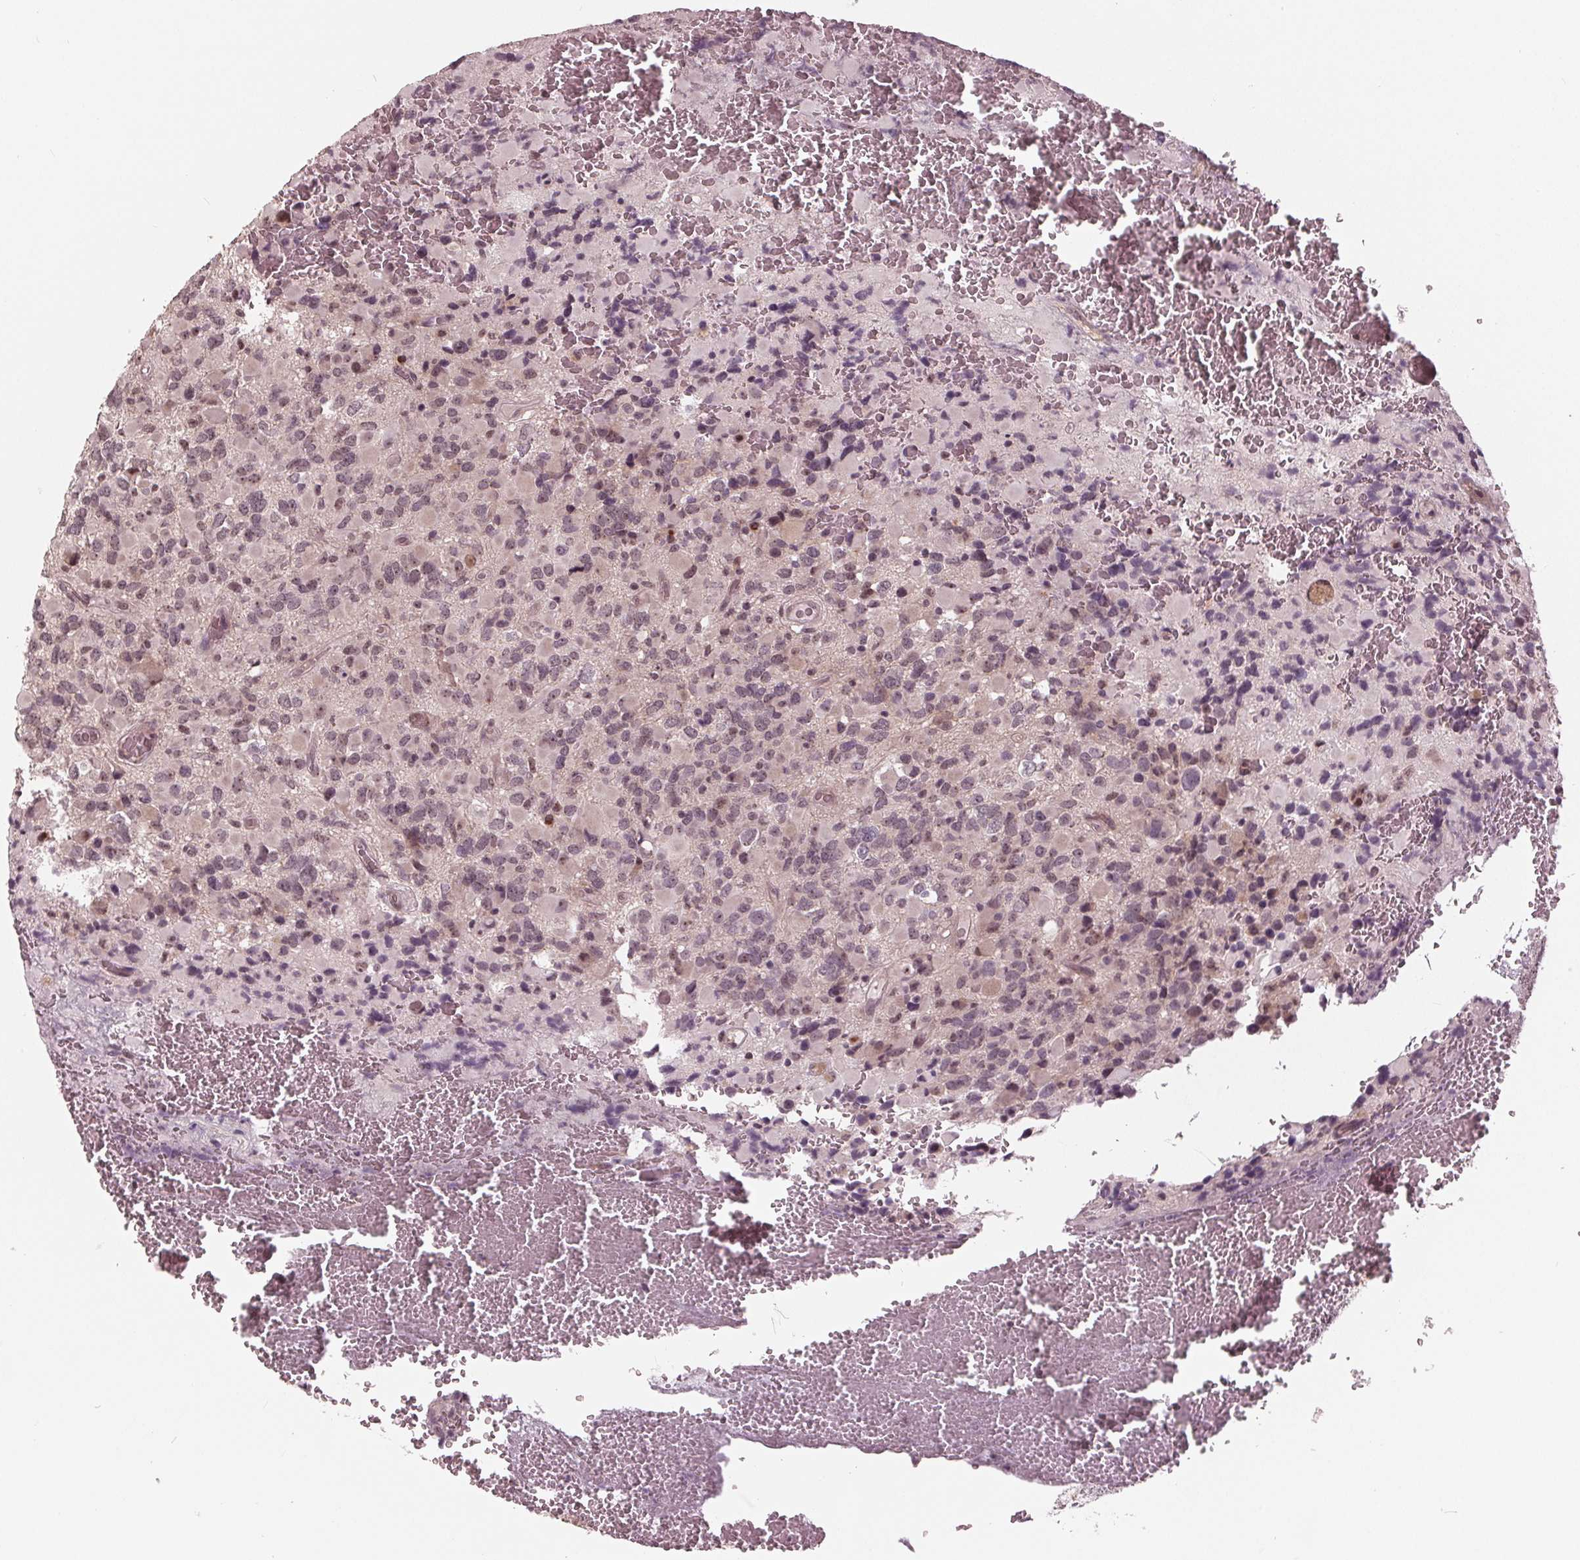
{"staining": {"intensity": "weak", "quantity": "25%-75%", "location": "nuclear"}, "tissue": "glioma", "cell_type": "Tumor cells", "image_type": "cancer", "snomed": [{"axis": "morphology", "description": "Glioma, malignant, High grade"}, {"axis": "topography", "description": "Brain"}], "caption": "Human malignant glioma (high-grade) stained with a protein marker reveals weak staining in tumor cells.", "gene": "SLX4", "patient": {"sex": "female", "age": 40}}